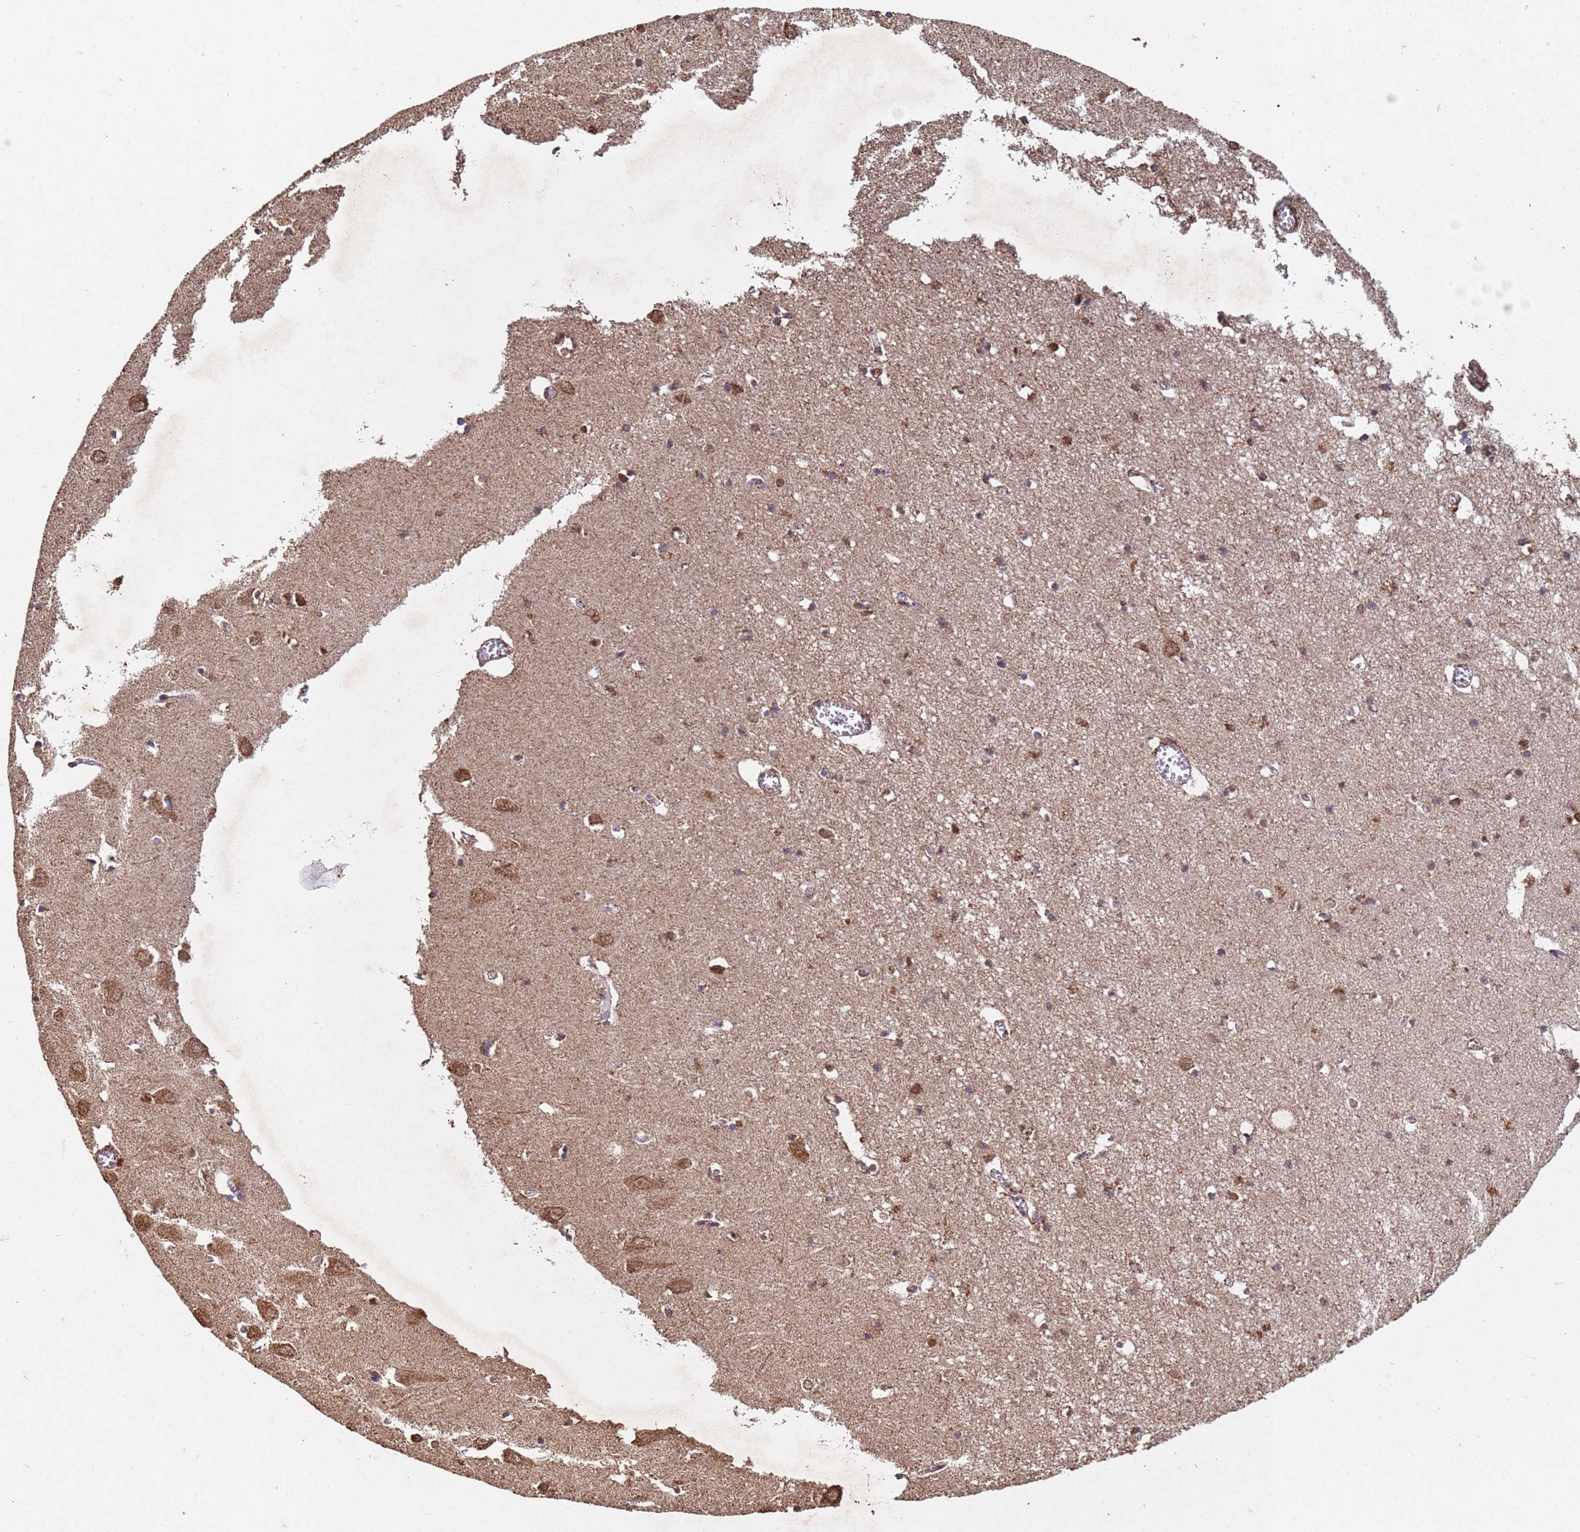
{"staining": {"intensity": "moderate", "quantity": "25%-75%", "location": "nuclear"}, "tissue": "hippocampus", "cell_type": "Glial cells", "image_type": "normal", "snomed": [{"axis": "morphology", "description": "Normal tissue, NOS"}, {"axis": "topography", "description": "Hippocampus"}], "caption": "High-power microscopy captured an IHC photomicrograph of unremarkable hippocampus, revealing moderate nuclear positivity in approximately 25%-75% of glial cells.", "gene": "HDAC10", "patient": {"sex": "male", "age": 70}}